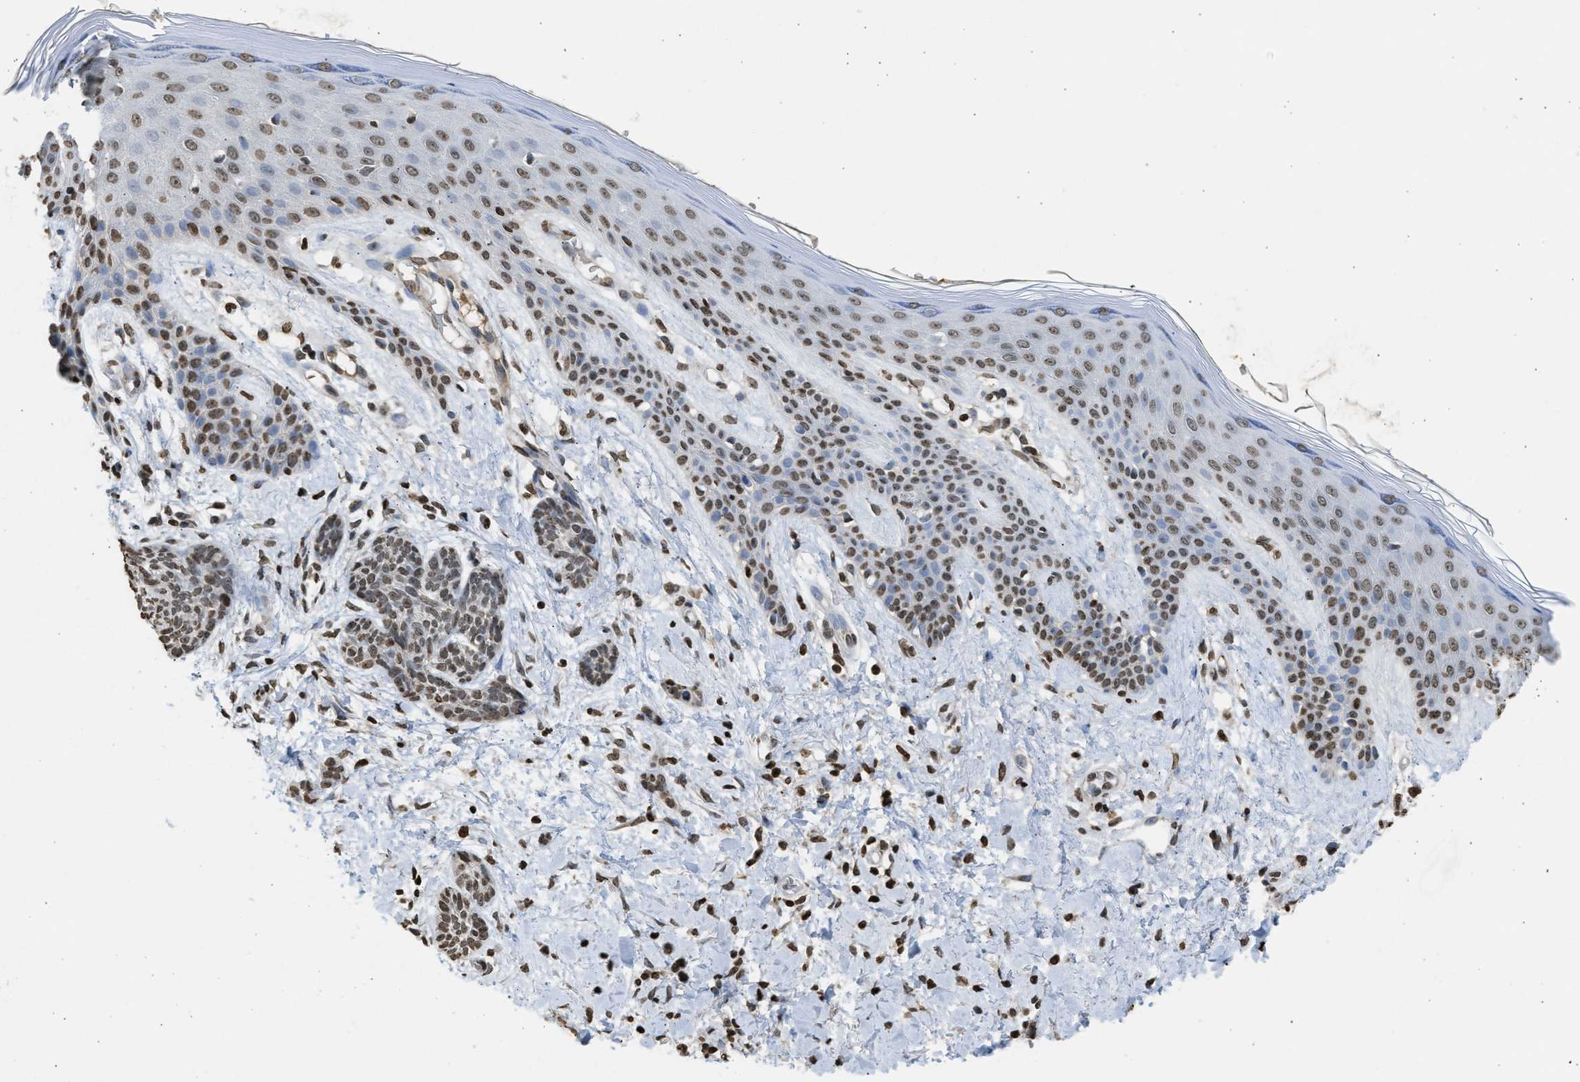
{"staining": {"intensity": "moderate", "quantity": ">75%", "location": "nuclear"}, "tissue": "skin cancer", "cell_type": "Tumor cells", "image_type": "cancer", "snomed": [{"axis": "morphology", "description": "Basal cell carcinoma"}, {"axis": "topography", "description": "Skin"}], "caption": "A histopathology image of human skin basal cell carcinoma stained for a protein demonstrates moderate nuclear brown staining in tumor cells.", "gene": "RRAGC", "patient": {"sex": "female", "age": 59}}